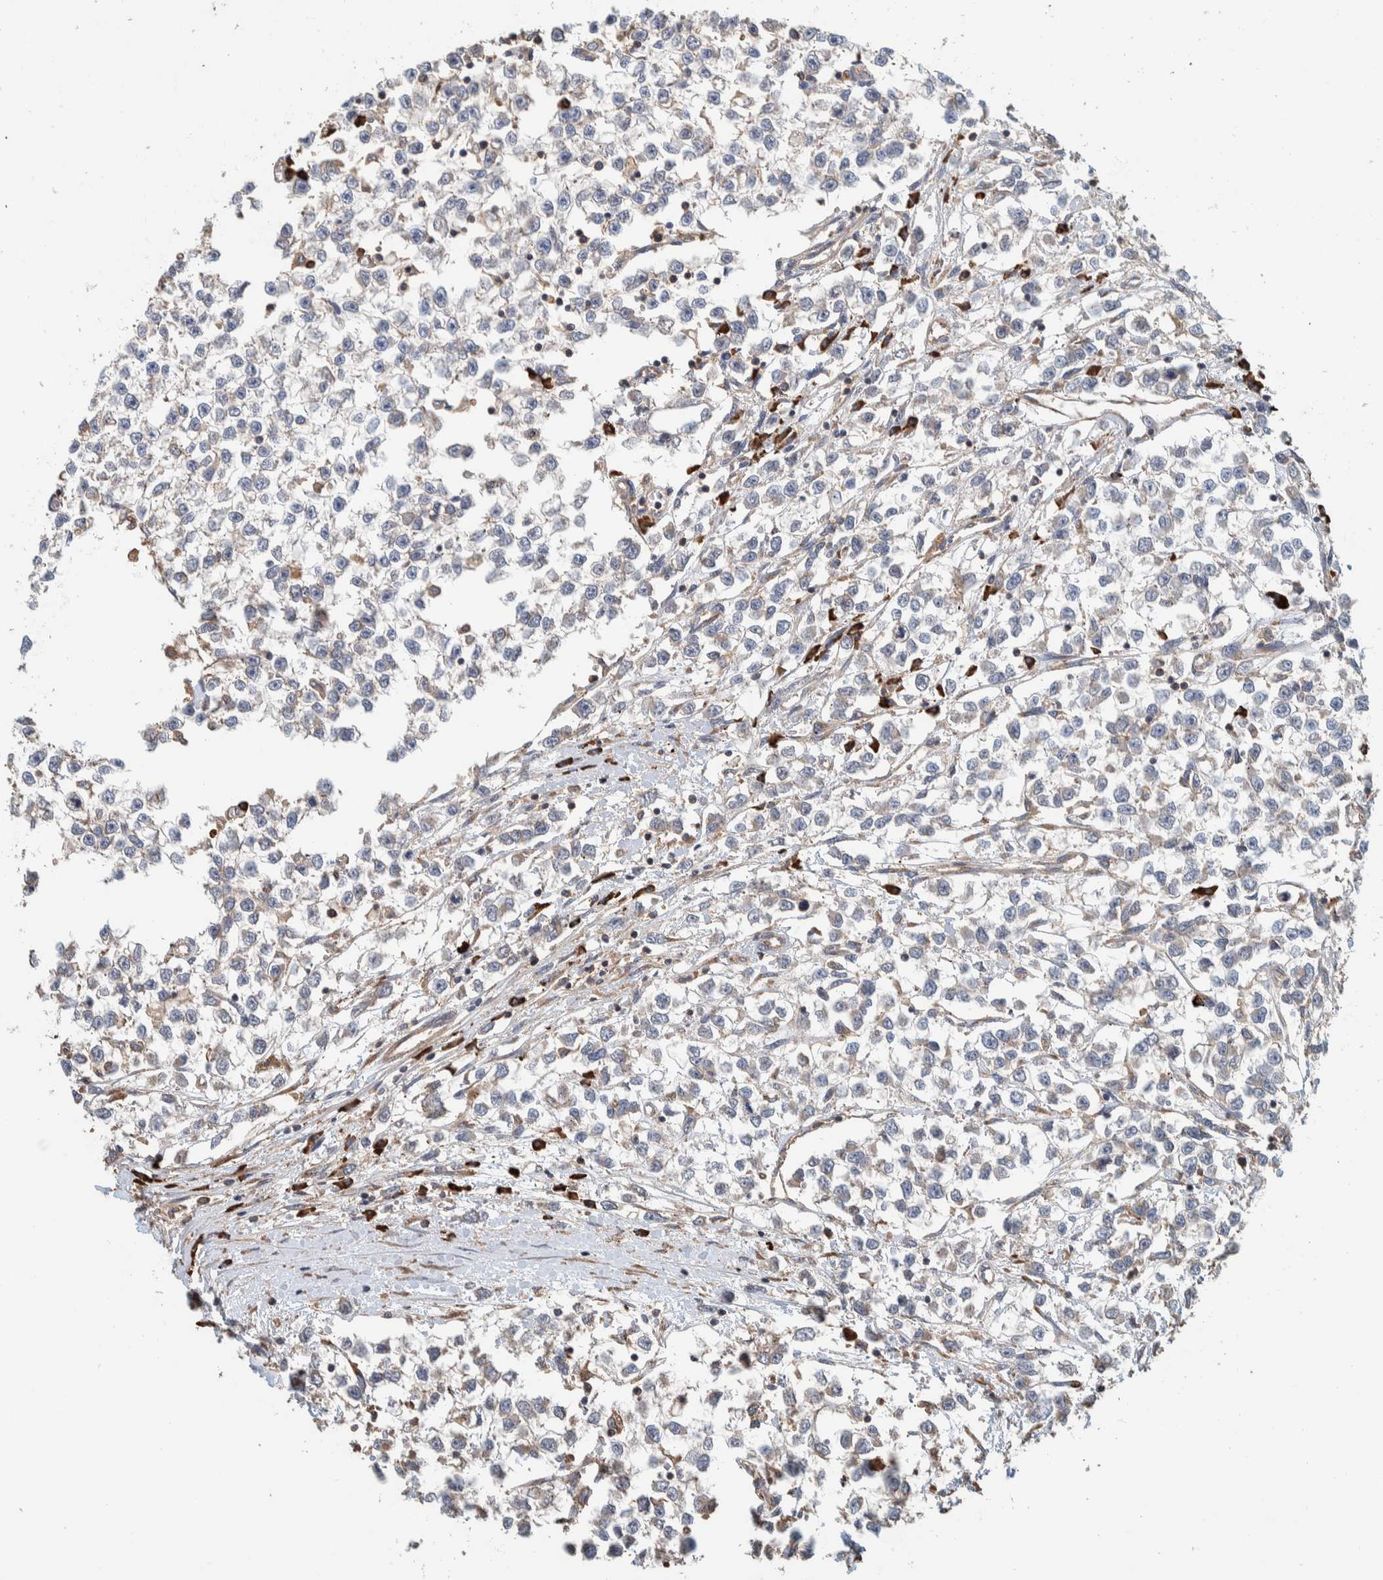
{"staining": {"intensity": "weak", "quantity": "<25%", "location": "cytoplasmic/membranous"}, "tissue": "testis cancer", "cell_type": "Tumor cells", "image_type": "cancer", "snomed": [{"axis": "morphology", "description": "Seminoma, NOS"}, {"axis": "morphology", "description": "Carcinoma, Embryonal, NOS"}, {"axis": "topography", "description": "Testis"}], "caption": "A photomicrograph of testis seminoma stained for a protein demonstrates no brown staining in tumor cells.", "gene": "PLA2G3", "patient": {"sex": "male", "age": 51}}